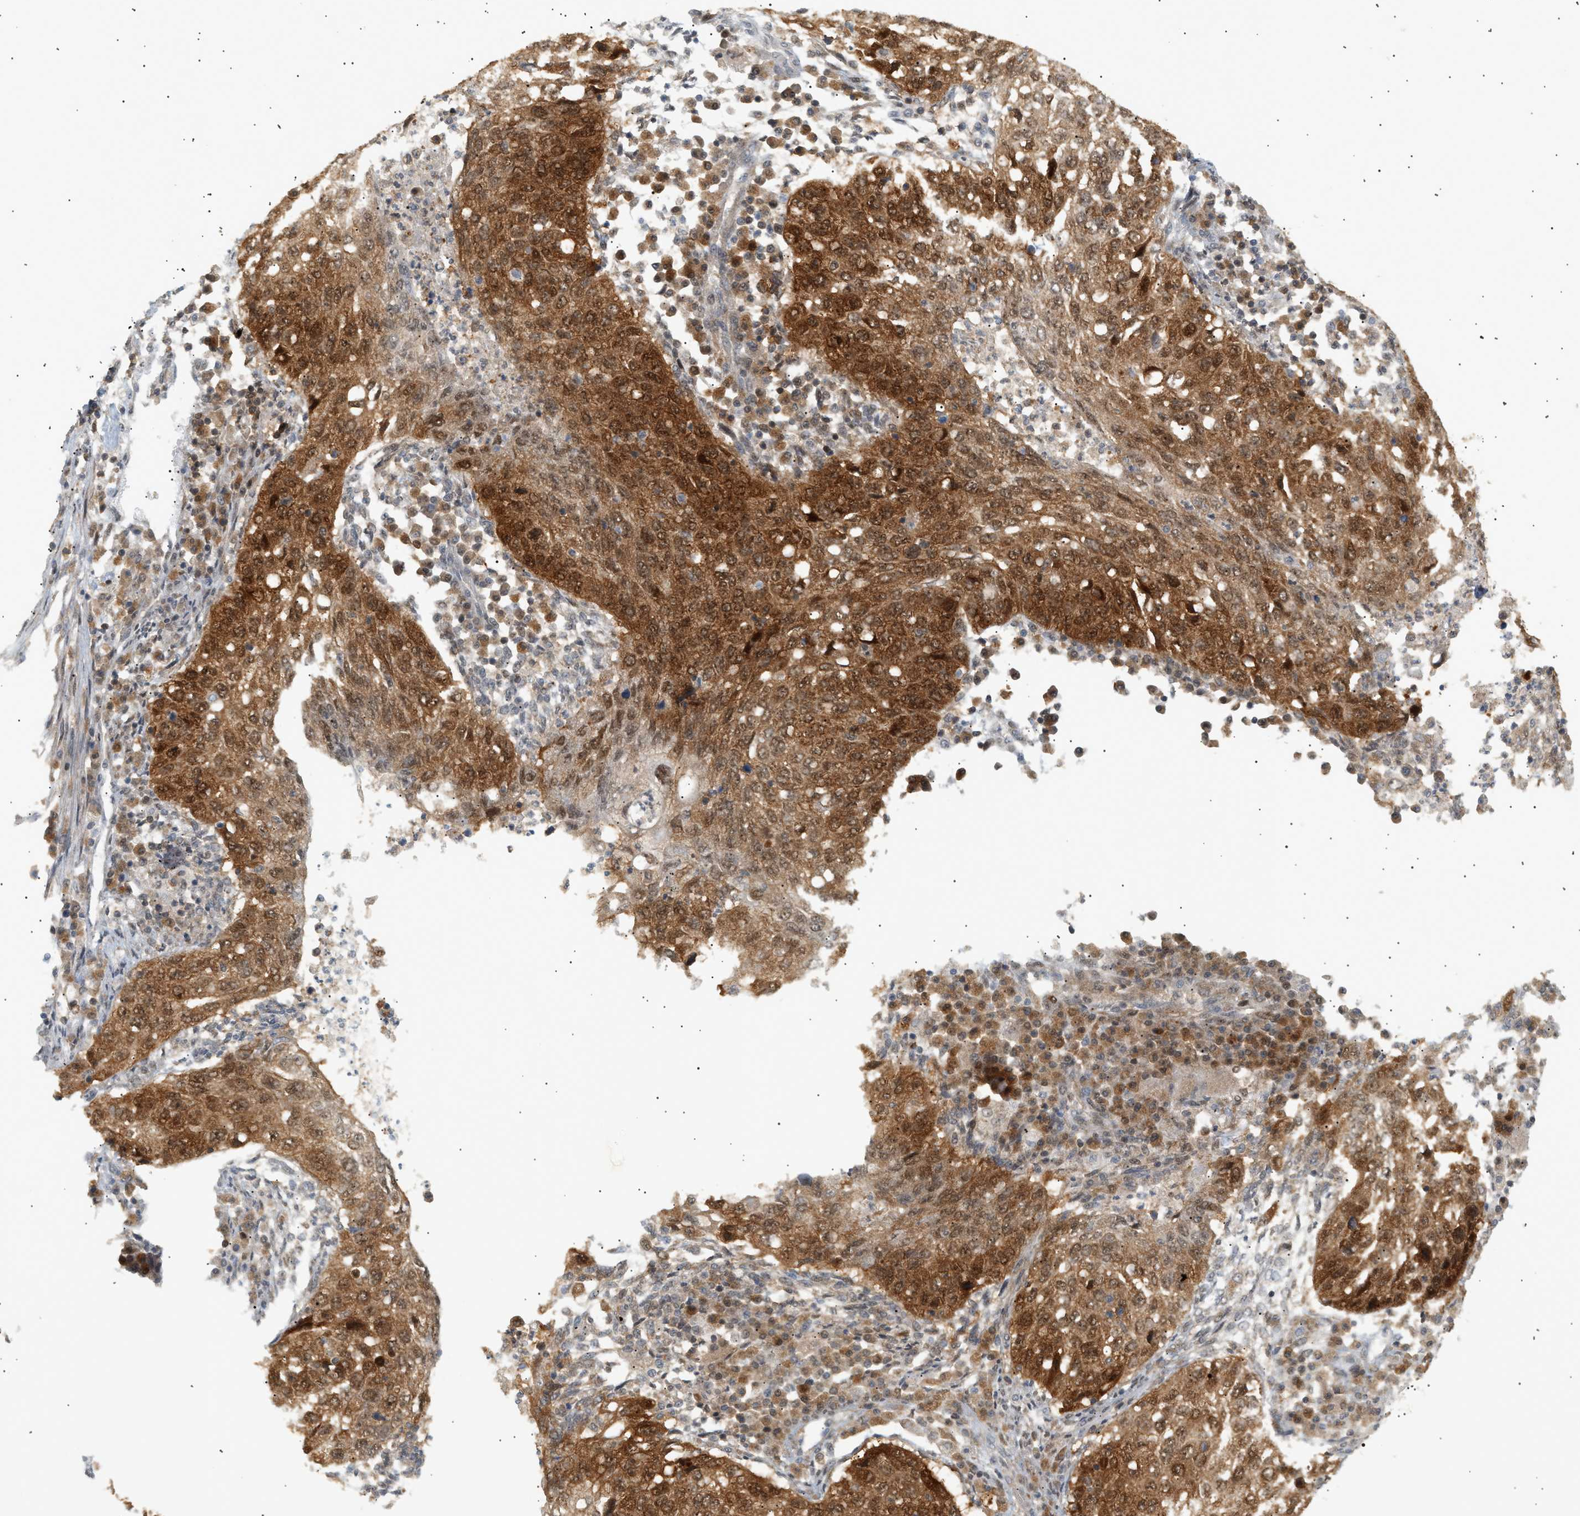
{"staining": {"intensity": "strong", "quantity": ">75%", "location": "cytoplasmic/membranous,nuclear"}, "tissue": "lung cancer", "cell_type": "Tumor cells", "image_type": "cancer", "snomed": [{"axis": "morphology", "description": "Squamous cell carcinoma, NOS"}, {"axis": "topography", "description": "Lung"}], "caption": "Human lung squamous cell carcinoma stained with a brown dye exhibits strong cytoplasmic/membranous and nuclear positive expression in approximately >75% of tumor cells.", "gene": "SHC1", "patient": {"sex": "female", "age": 63}}